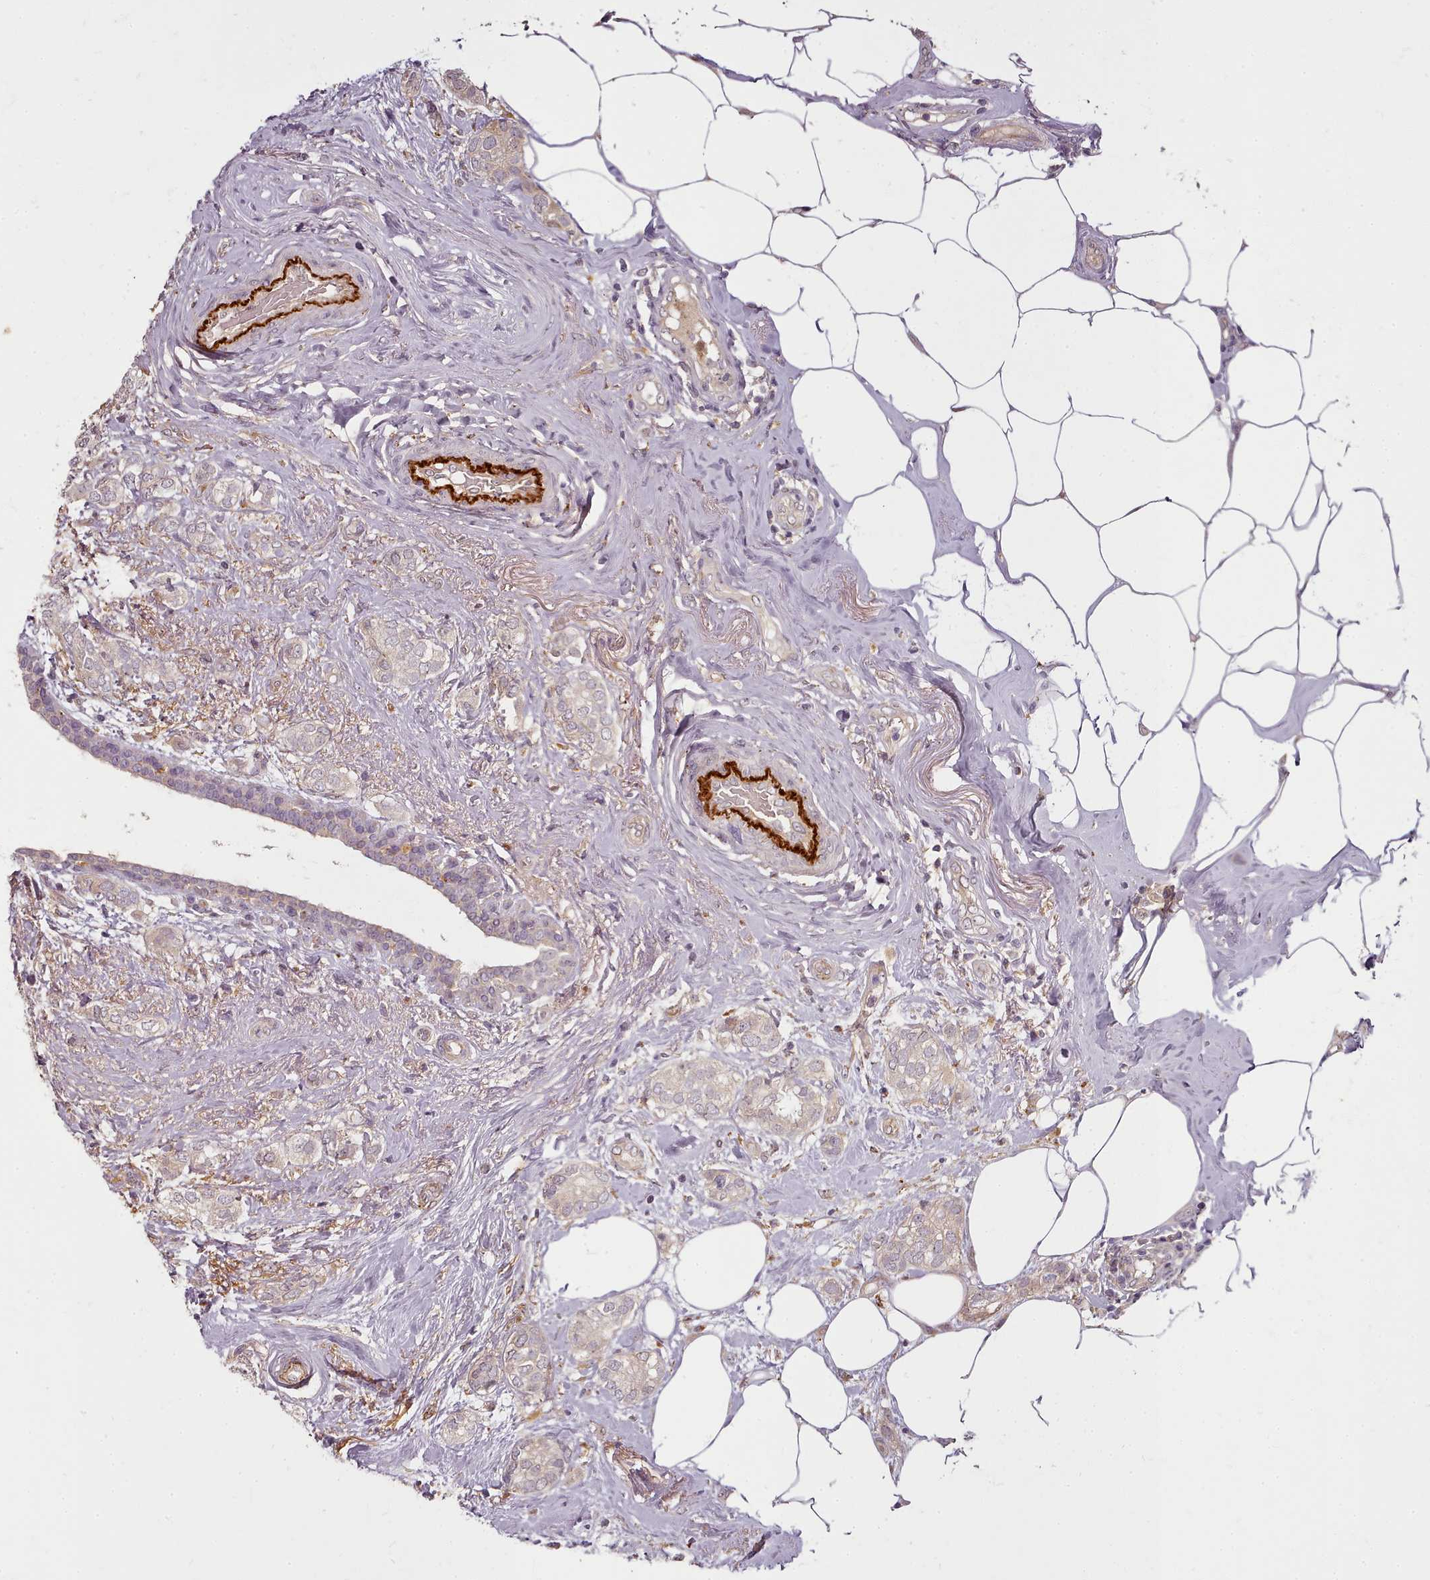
{"staining": {"intensity": "weak", "quantity": "<25%", "location": "cytoplasmic/membranous"}, "tissue": "breast cancer", "cell_type": "Tumor cells", "image_type": "cancer", "snomed": [{"axis": "morphology", "description": "Duct carcinoma"}, {"axis": "topography", "description": "Breast"}], "caption": "Immunohistochemistry histopathology image of neoplastic tissue: human breast cancer (invasive ductal carcinoma) stained with DAB (3,3'-diaminobenzidine) displays no significant protein expression in tumor cells.", "gene": "C1QTNF5", "patient": {"sex": "female", "age": 73}}